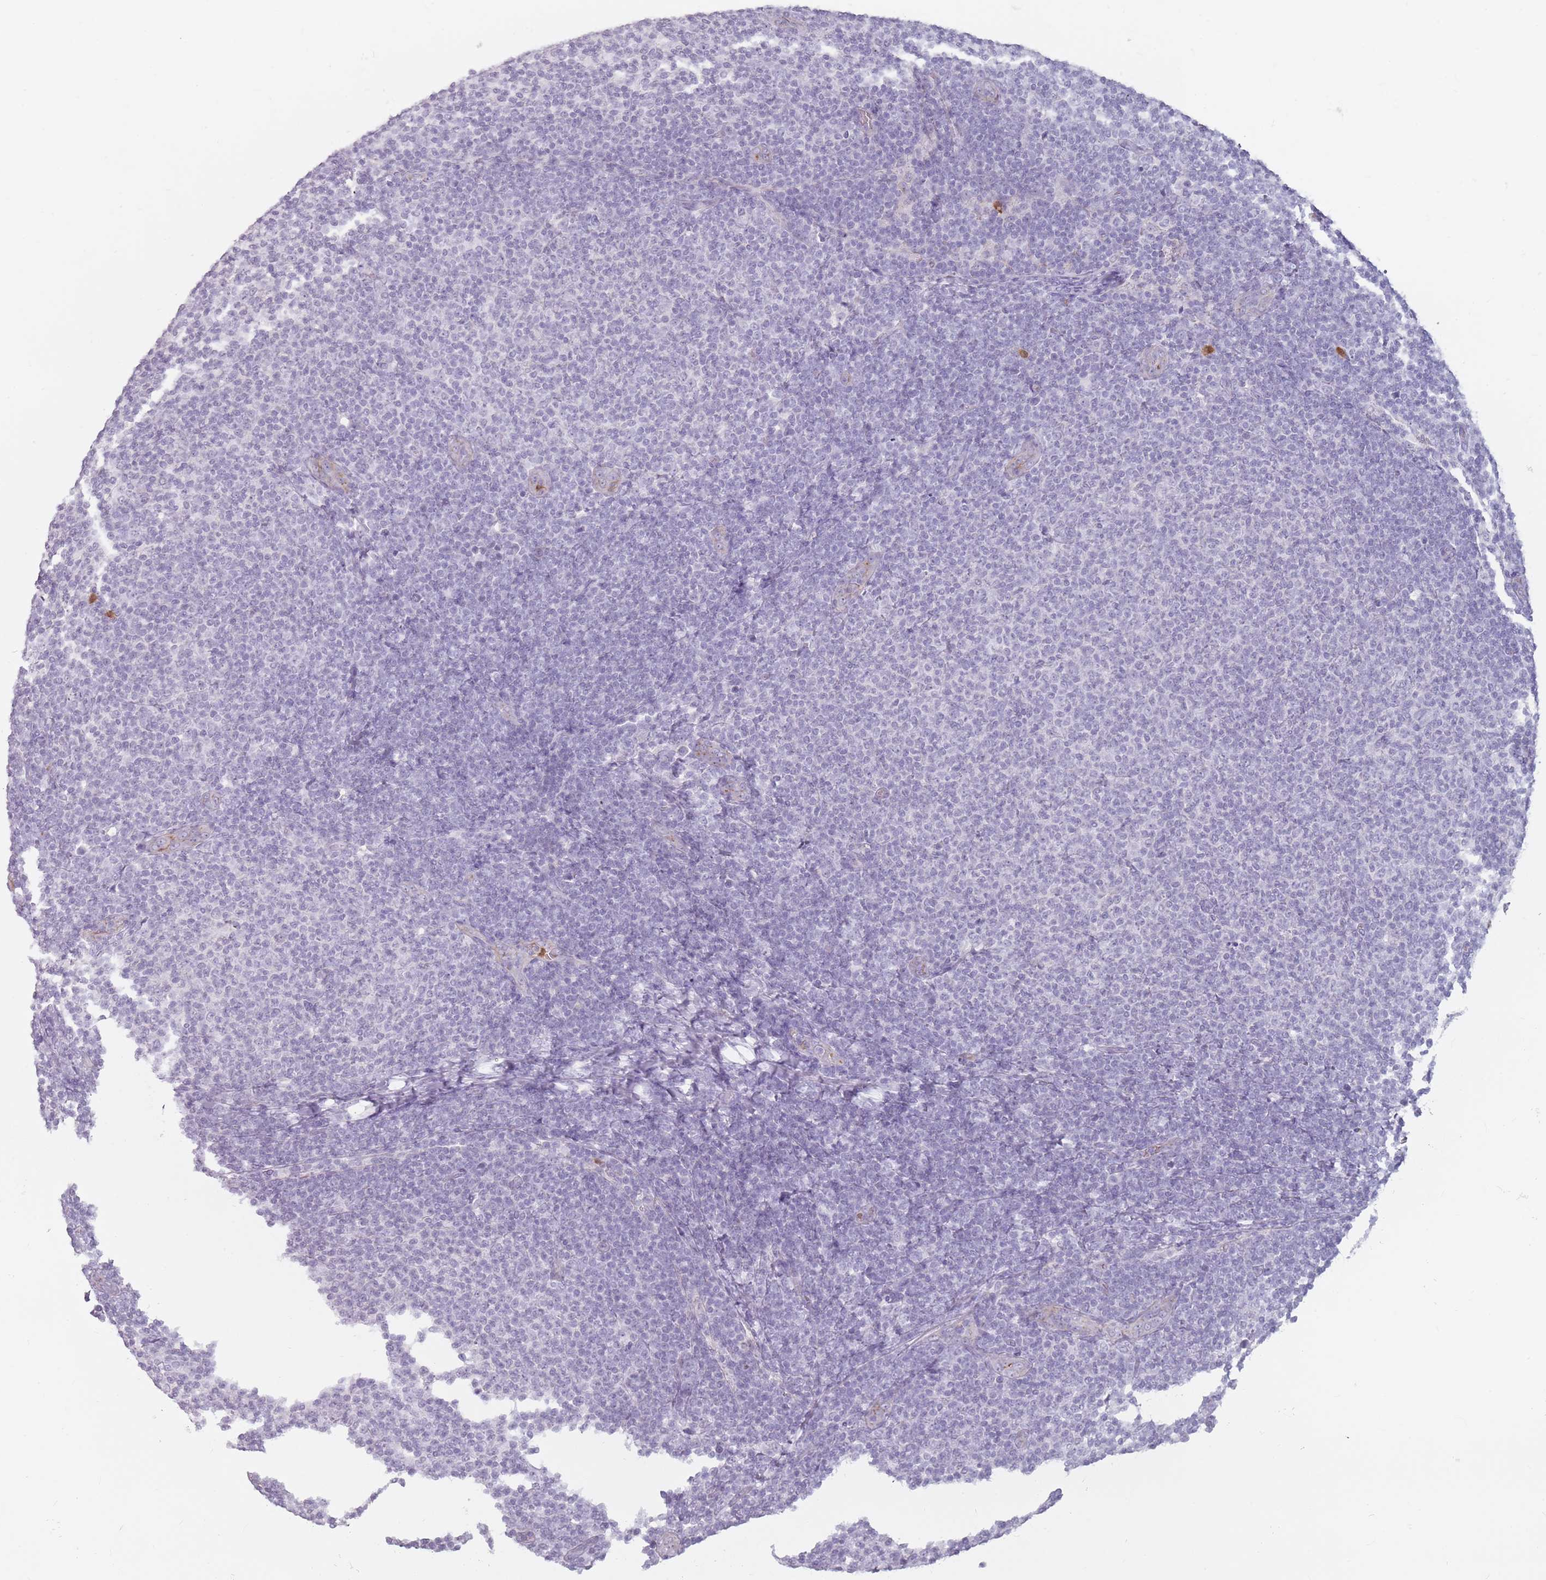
{"staining": {"intensity": "negative", "quantity": "none", "location": "none"}, "tissue": "lymphoma", "cell_type": "Tumor cells", "image_type": "cancer", "snomed": [{"axis": "morphology", "description": "Malignant lymphoma, non-Hodgkin's type, Low grade"}, {"axis": "topography", "description": "Lymph node"}], "caption": "Tumor cells show no significant expression in malignant lymphoma, non-Hodgkin's type (low-grade). The staining was performed using DAB to visualize the protein expression in brown, while the nuclei were stained in blue with hematoxylin (Magnification: 20x).", "gene": "ZNF584", "patient": {"sex": "male", "age": 66}}